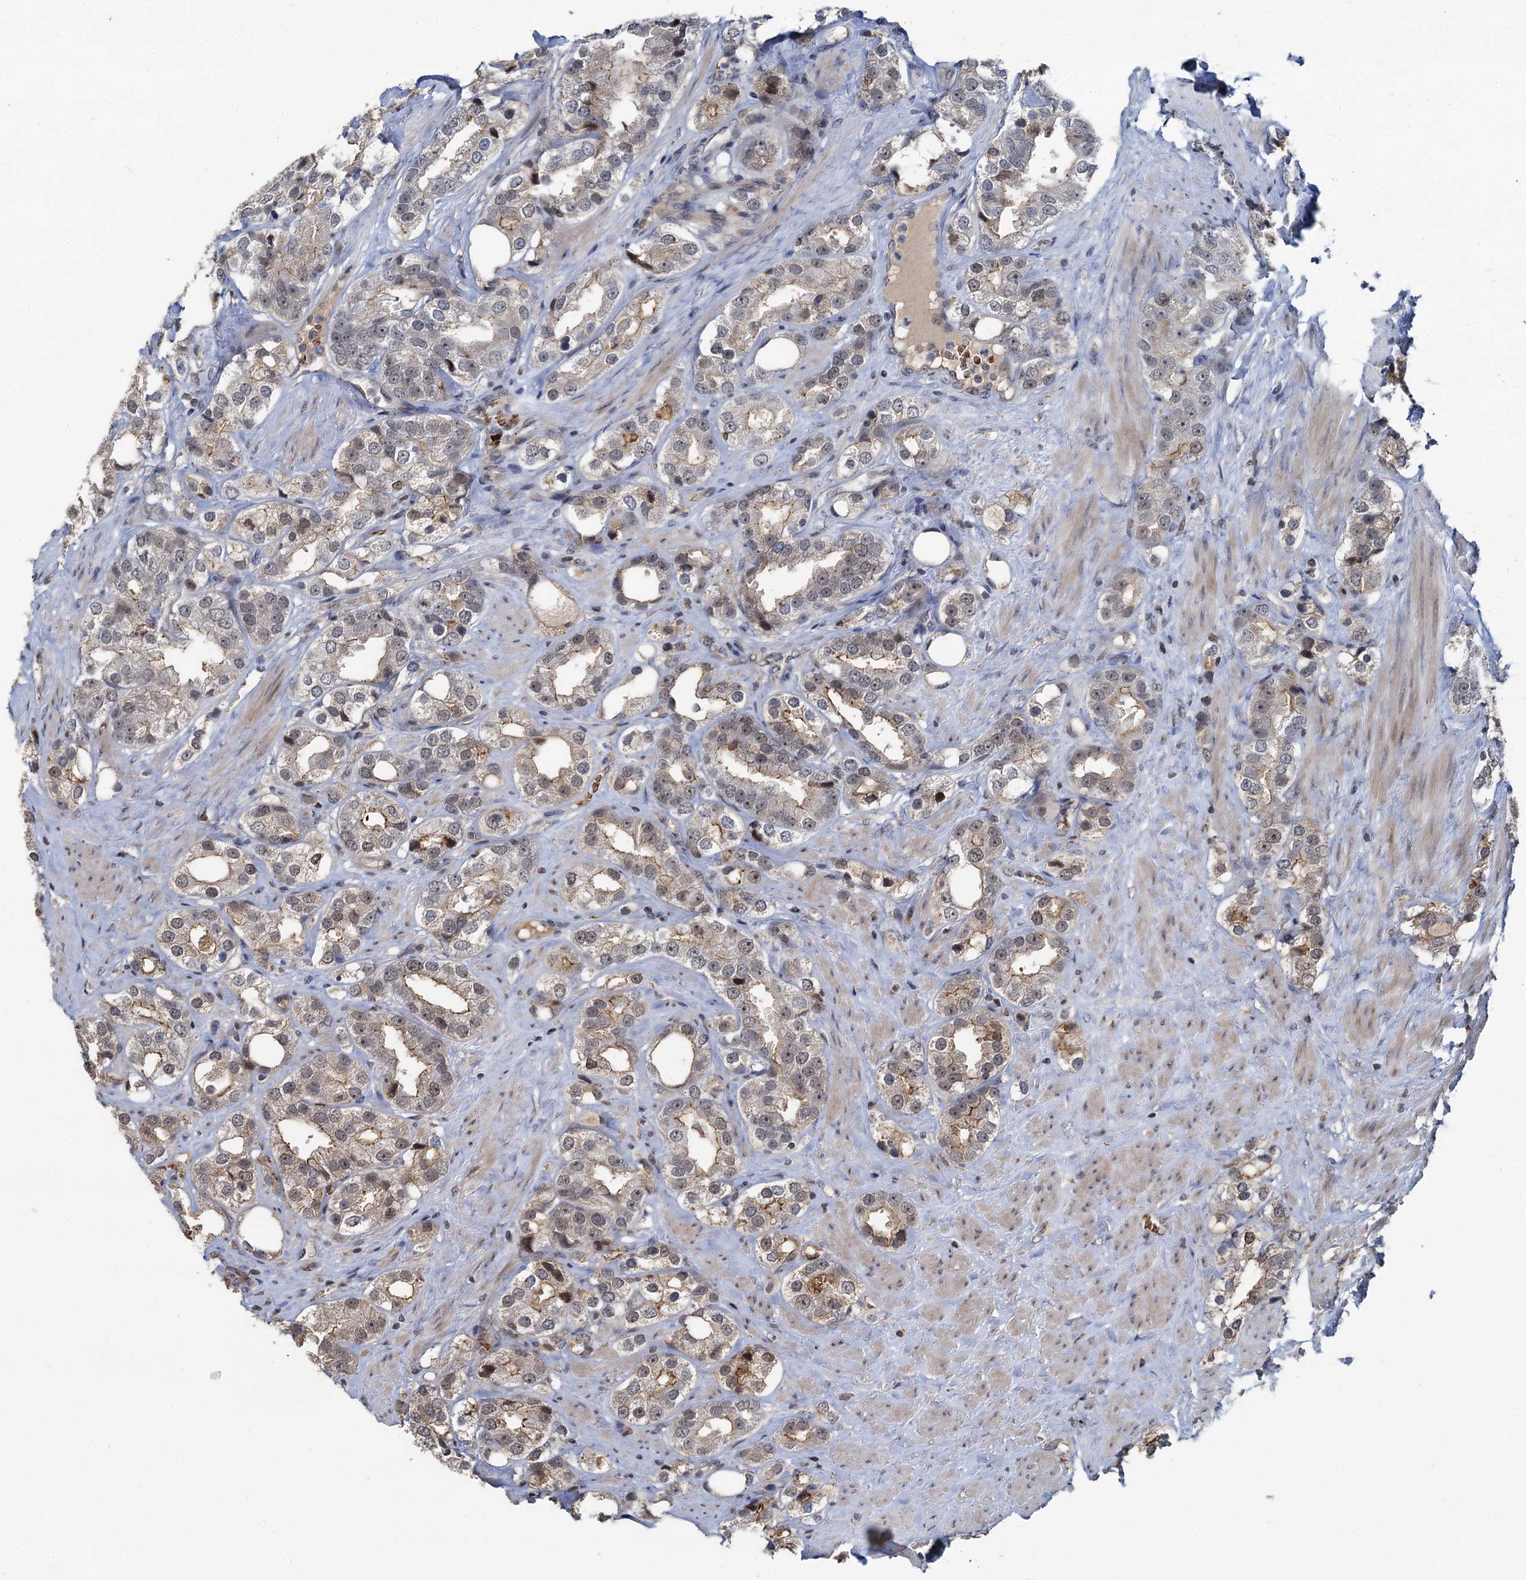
{"staining": {"intensity": "weak", "quantity": ">75%", "location": "cytoplasmic/membranous,nuclear"}, "tissue": "prostate cancer", "cell_type": "Tumor cells", "image_type": "cancer", "snomed": [{"axis": "morphology", "description": "Adenocarcinoma, NOS"}, {"axis": "topography", "description": "Prostate"}], "caption": "Protein staining of prostate adenocarcinoma tissue displays weak cytoplasmic/membranous and nuclear expression in approximately >75% of tumor cells. The protein of interest is shown in brown color, while the nuclei are stained blue.", "gene": "FANCI", "patient": {"sex": "male", "age": 79}}